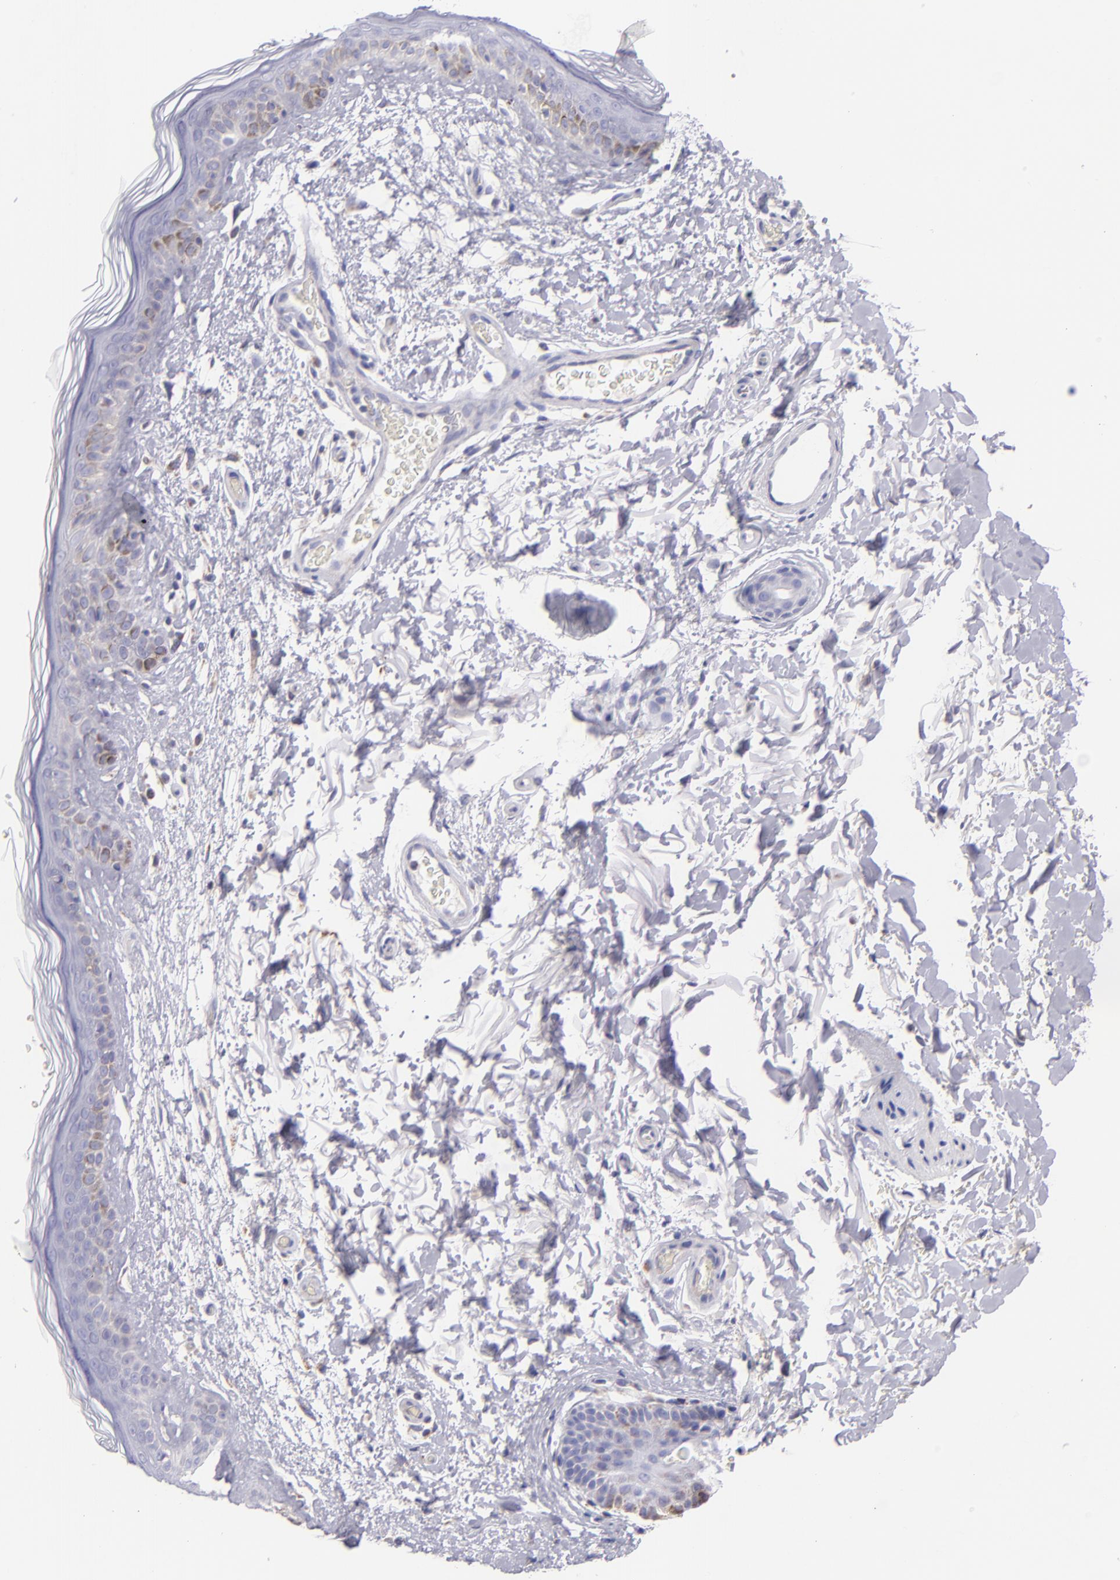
{"staining": {"intensity": "negative", "quantity": "none", "location": "none"}, "tissue": "skin", "cell_type": "Fibroblasts", "image_type": "normal", "snomed": [{"axis": "morphology", "description": "Normal tissue, NOS"}, {"axis": "topography", "description": "Skin"}], "caption": "Immunohistochemistry image of normal skin: human skin stained with DAB exhibits no significant protein positivity in fibroblasts.", "gene": "HSPD1", "patient": {"sex": "male", "age": 63}}